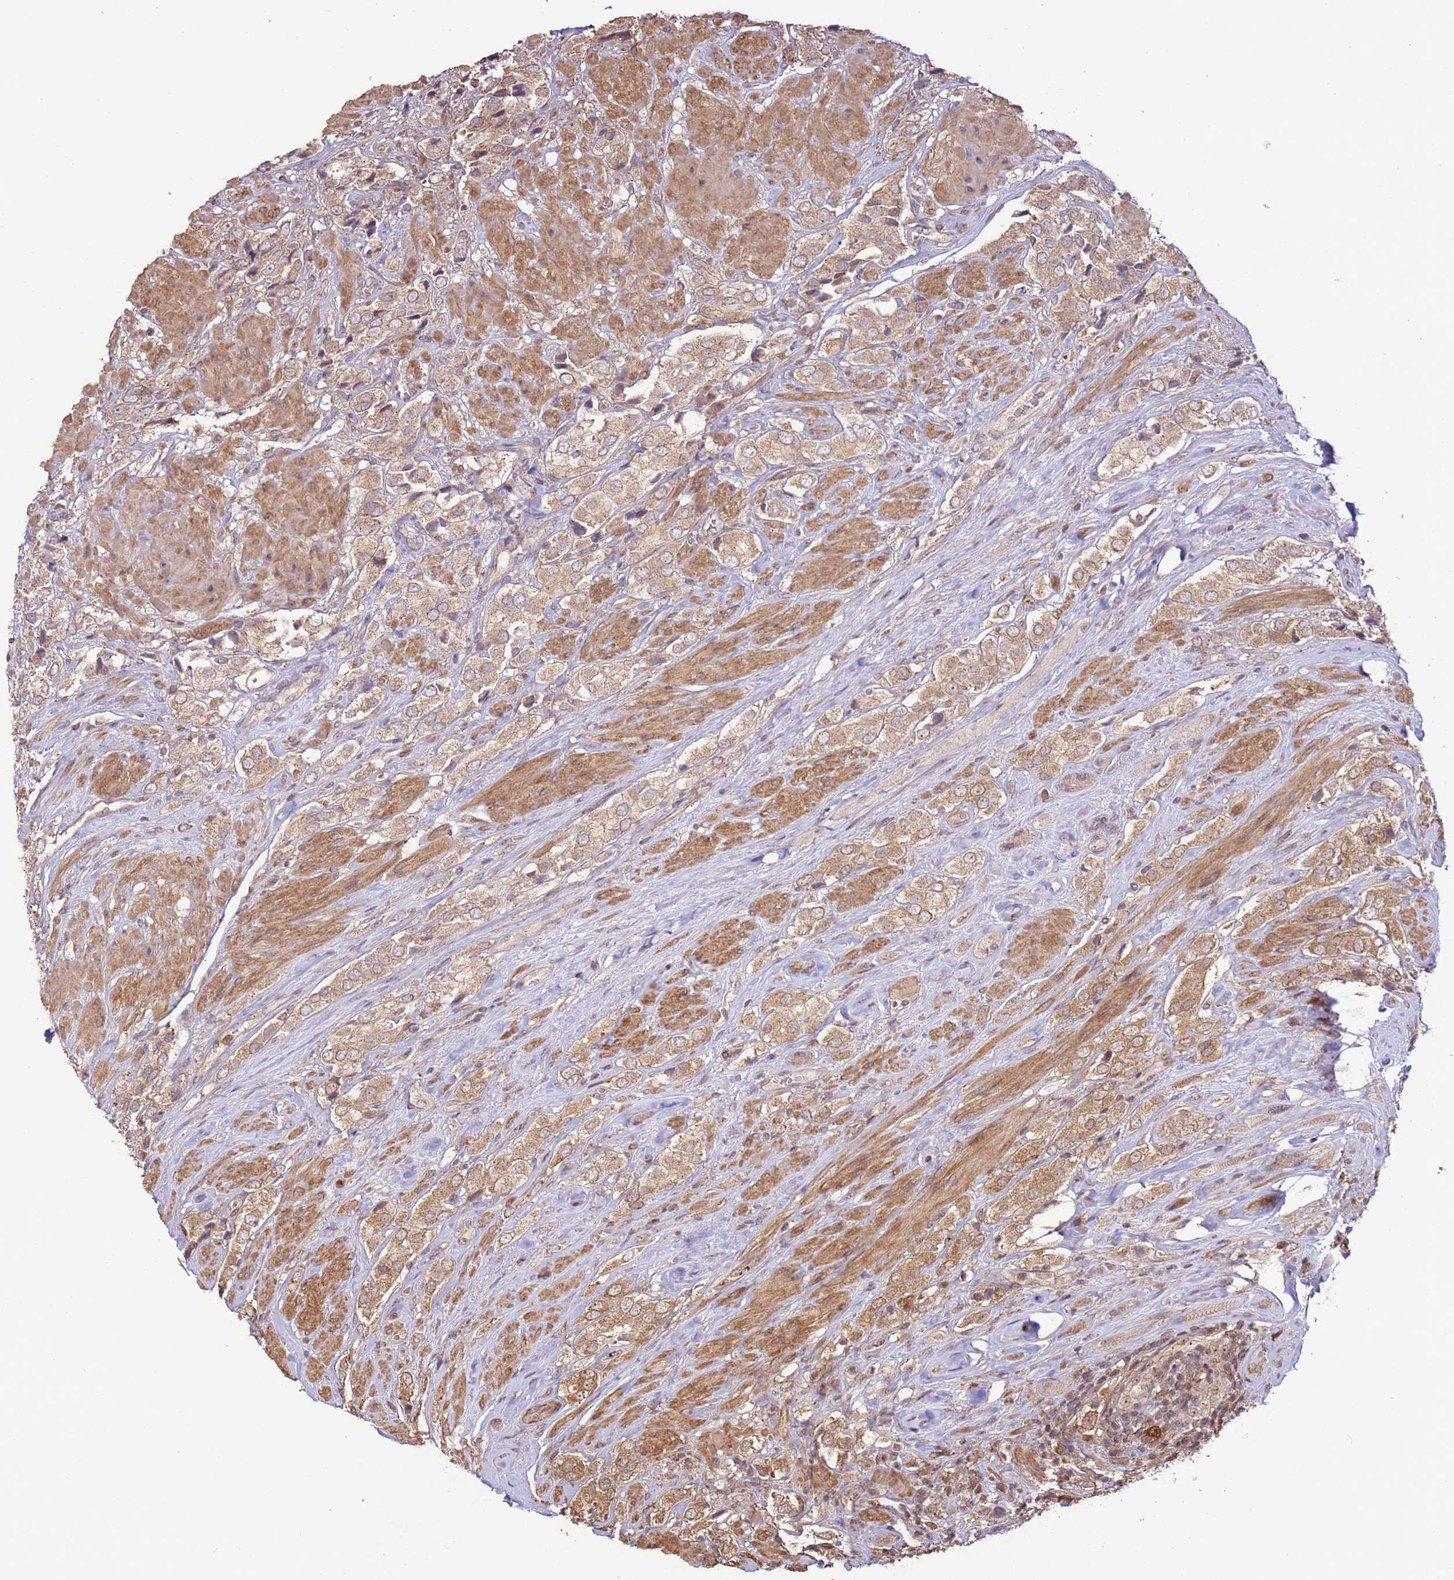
{"staining": {"intensity": "weak", "quantity": "25%-75%", "location": "cytoplasmic/membranous"}, "tissue": "prostate cancer", "cell_type": "Tumor cells", "image_type": "cancer", "snomed": [{"axis": "morphology", "description": "Adenocarcinoma, High grade"}, {"axis": "topography", "description": "Prostate and seminal vesicle, NOS"}], "caption": "Immunohistochemistry photomicrograph of neoplastic tissue: high-grade adenocarcinoma (prostate) stained using IHC shows low levels of weak protein expression localized specifically in the cytoplasmic/membranous of tumor cells, appearing as a cytoplasmic/membranous brown color.", "gene": "CCDC112", "patient": {"sex": "male", "age": 64}}